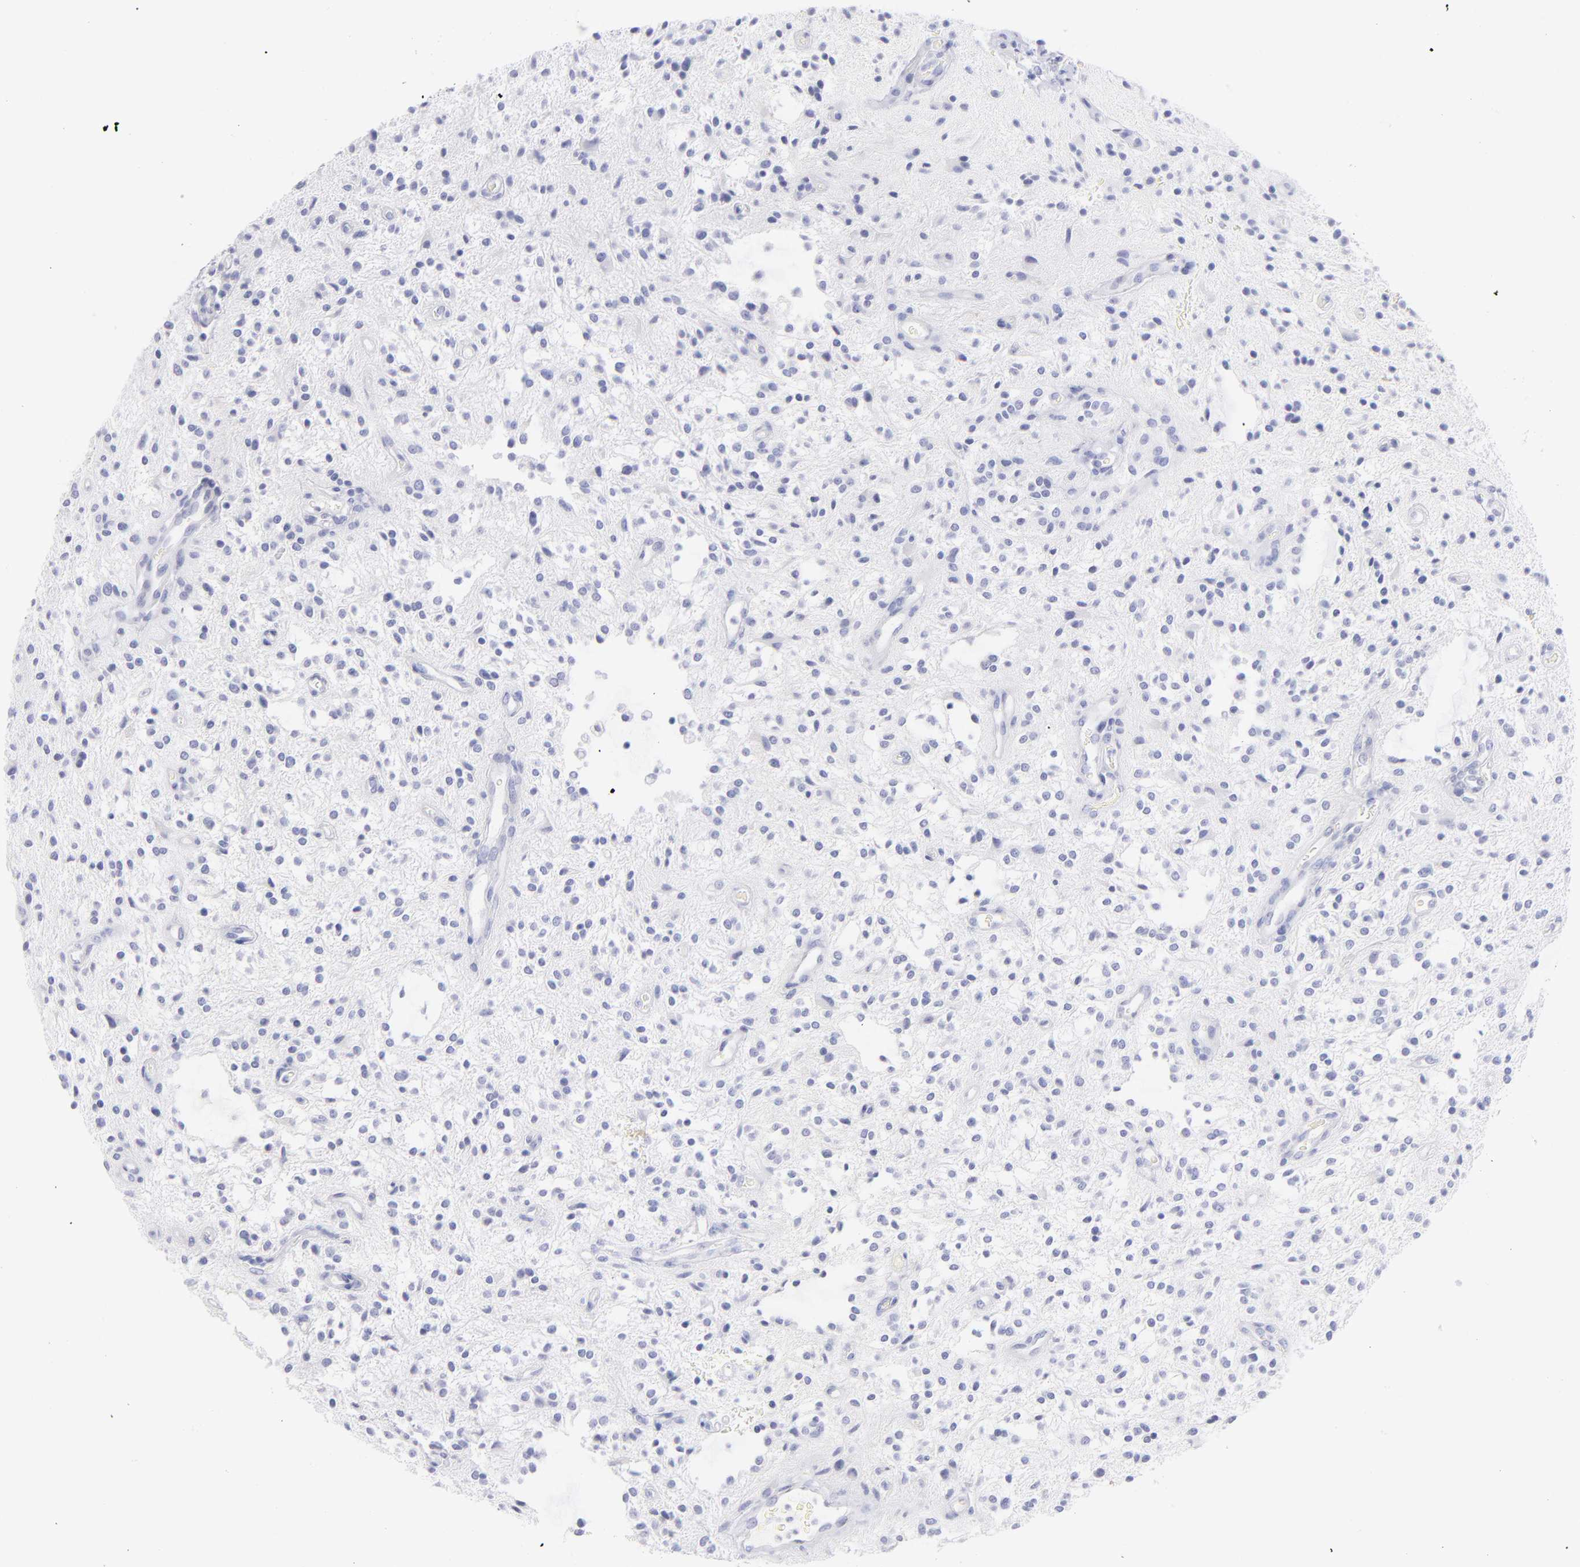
{"staining": {"intensity": "negative", "quantity": "none", "location": "none"}, "tissue": "glioma", "cell_type": "Tumor cells", "image_type": "cancer", "snomed": [{"axis": "morphology", "description": "Glioma, malignant, NOS"}, {"axis": "topography", "description": "Cerebellum"}], "caption": "High magnification brightfield microscopy of glioma (malignant) stained with DAB (brown) and counterstained with hematoxylin (blue): tumor cells show no significant staining. The staining was performed using DAB to visualize the protein expression in brown, while the nuclei were stained in blue with hematoxylin (Magnification: 20x).", "gene": "SCGN", "patient": {"sex": "female", "age": 10}}